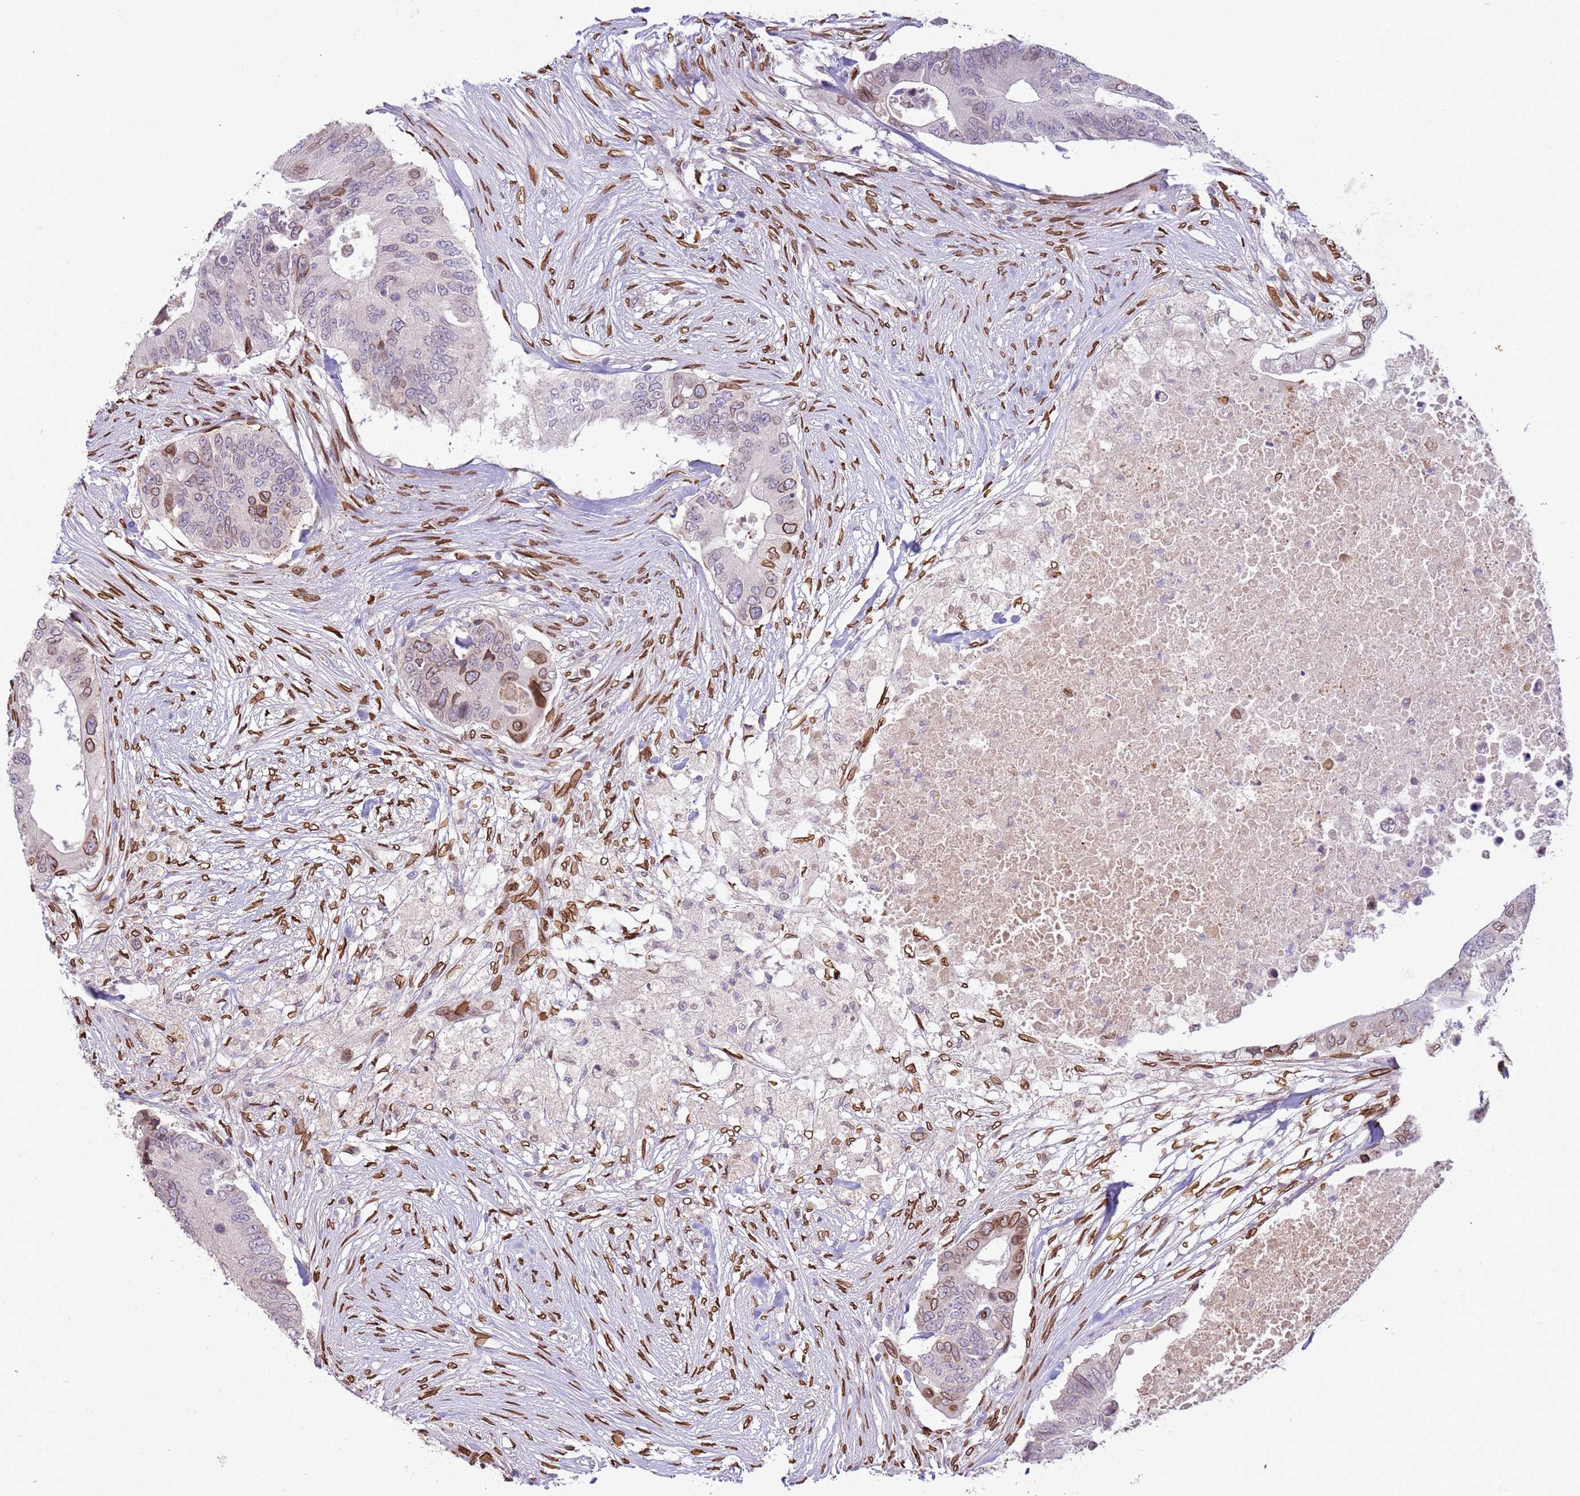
{"staining": {"intensity": "moderate", "quantity": "<25%", "location": "cytoplasmic/membranous,nuclear"}, "tissue": "colorectal cancer", "cell_type": "Tumor cells", "image_type": "cancer", "snomed": [{"axis": "morphology", "description": "Adenocarcinoma, NOS"}, {"axis": "topography", "description": "Colon"}], "caption": "This is a histology image of immunohistochemistry (IHC) staining of colorectal cancer, which shows moderate expression in the cytoplasmic/membranous and nuclear of tumor cells.", "gene": "TMEM47", "patient": {"sex": "male", "age": 71}}